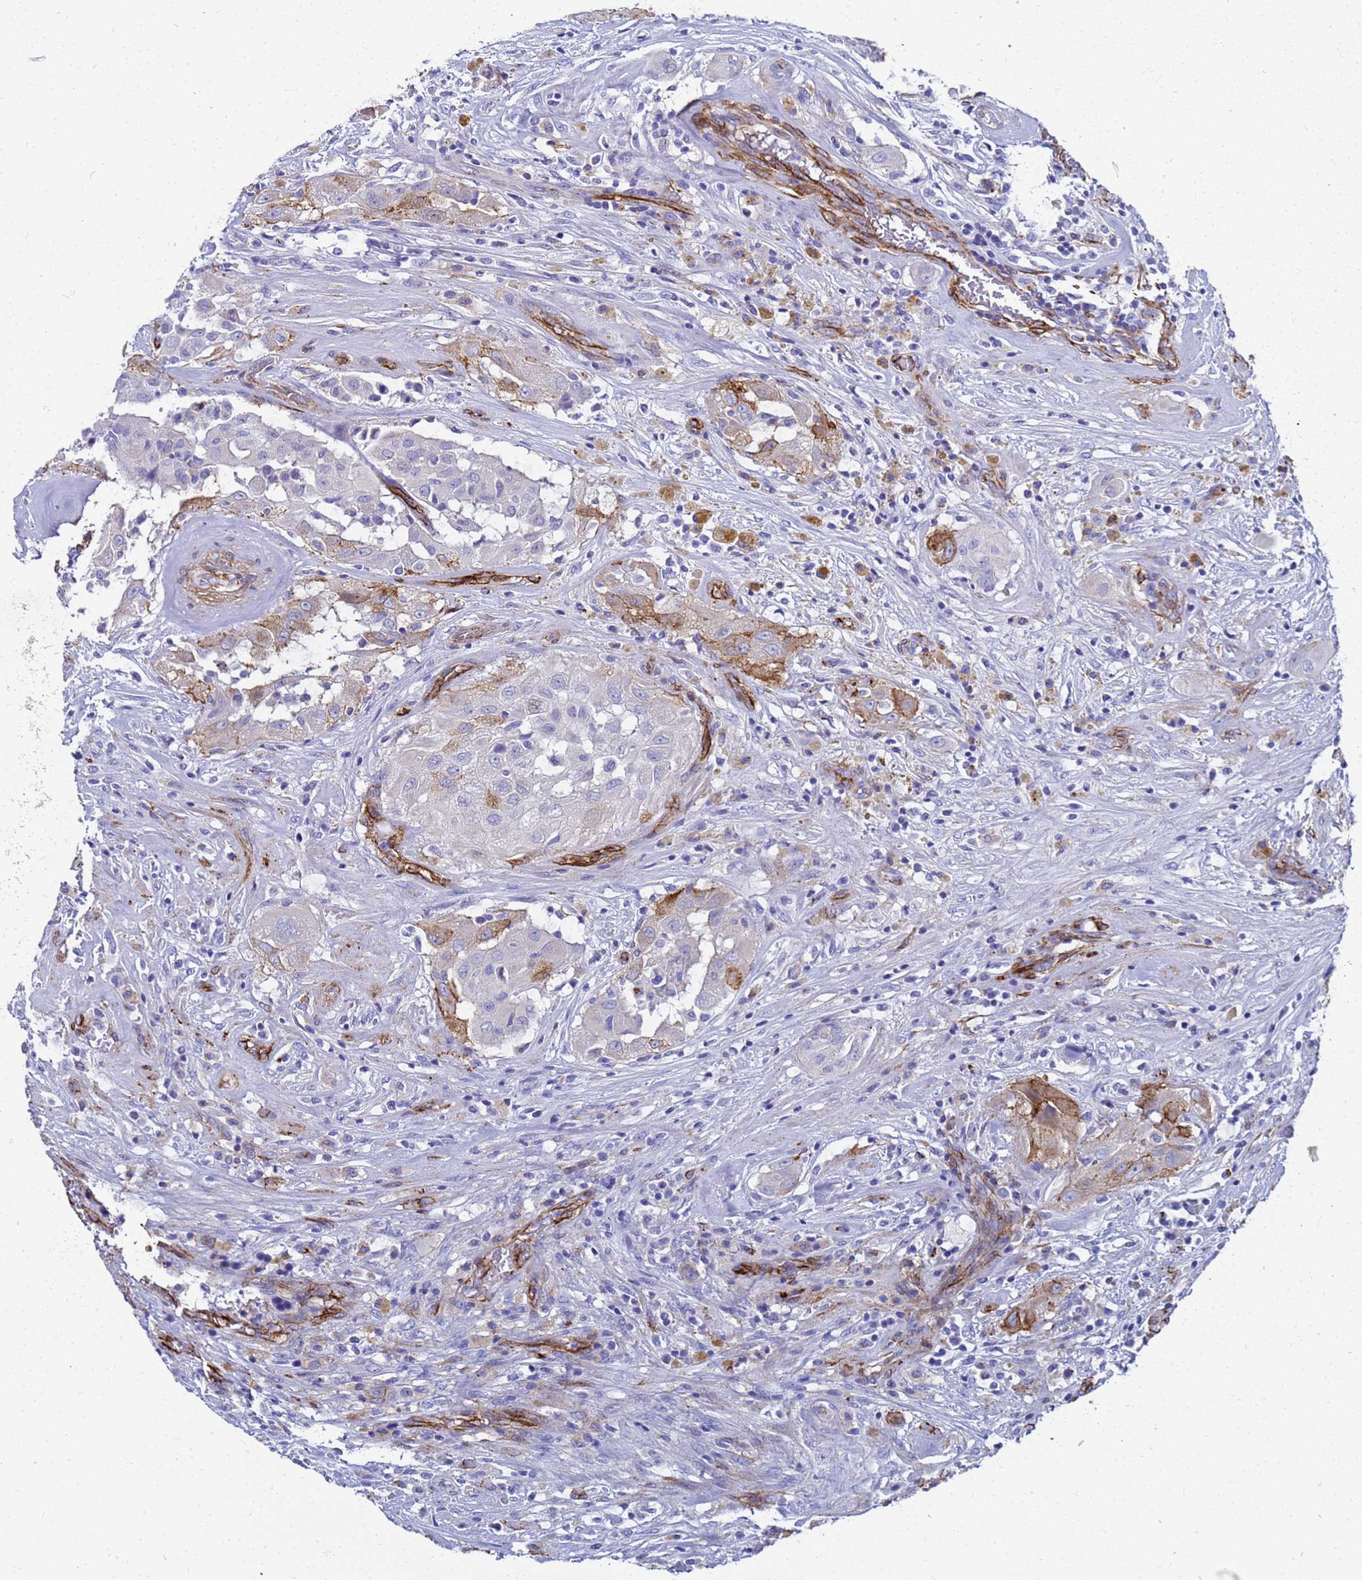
{"staining": {"intensity": "moderate", "quantity": "<25%", "location": "cytoplasmic/membranous"}, "tissue": "thyroid cancer", "cell_type": "Tumor cells", "image_type": "cancer", "snomed": [{"axis": "morphology", "description": "Papillary adenocarcinoma, NOS"}, {"axis": "topography", "description": "Thyroid gland"}], "caption": "Approximately <25% of tumor cells in papillary adenocarcinoma (thyroid) show moderate cytoplasmic/membranous protein staining as visualized by brown immunohistochemical staining.", "gene": "ADIPOQ", "patient": {"sex": "female", "age": 59}}